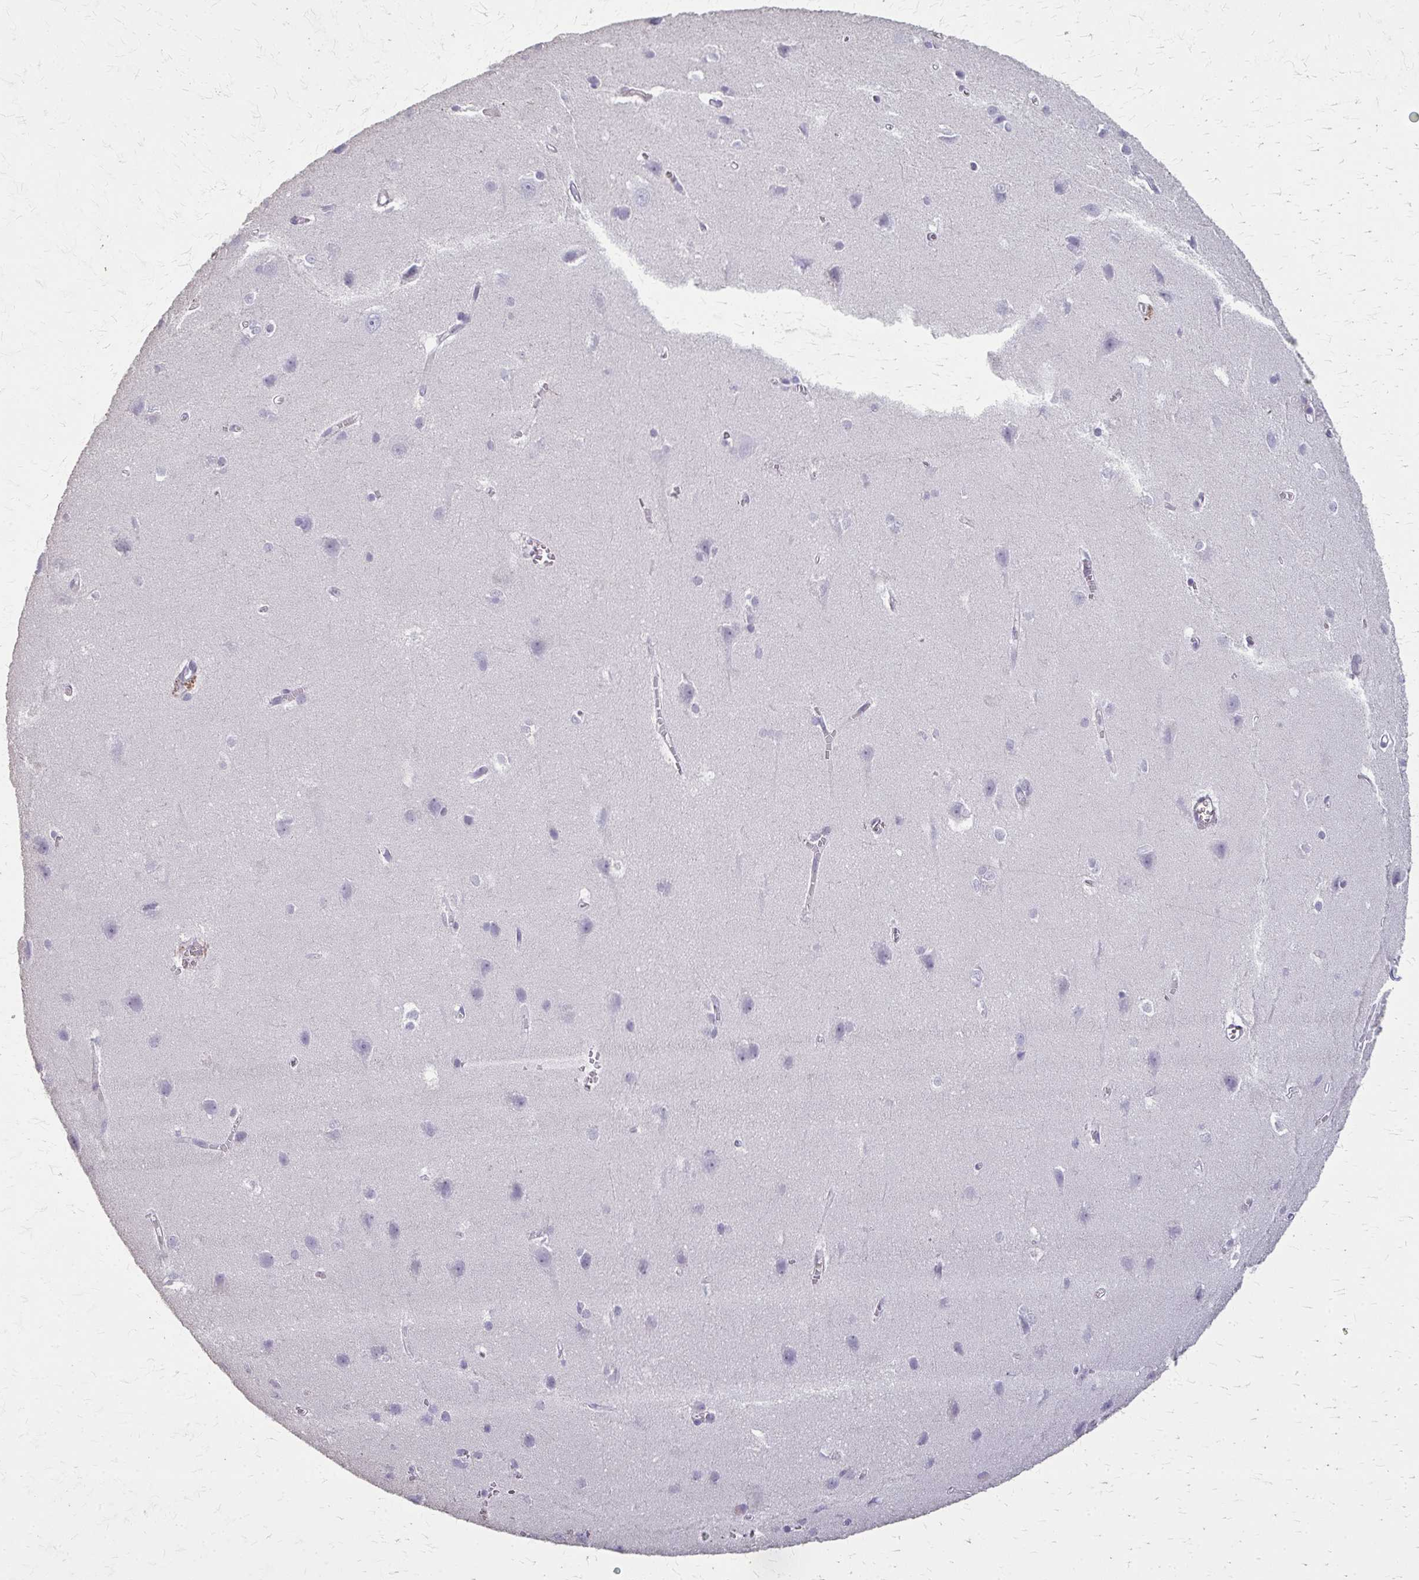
{"staining": {"intensity": "negative", "quantity": "none", "location": "none"}, "tissue": "cerebral cortex", "cell_type": "Endothelial cells", "image_type": "normal", "snomed": [{"axis": "morphology", "description": "Normal tissue, NOS"}, {"axis": "topography", "description": "Cerebral cortex"}], "caption": "Endothelial cells show no significant expression in unremarkable cerebral cortex.", "gene": "TENM4", "patient": {"sex": "male", "age": 37}}